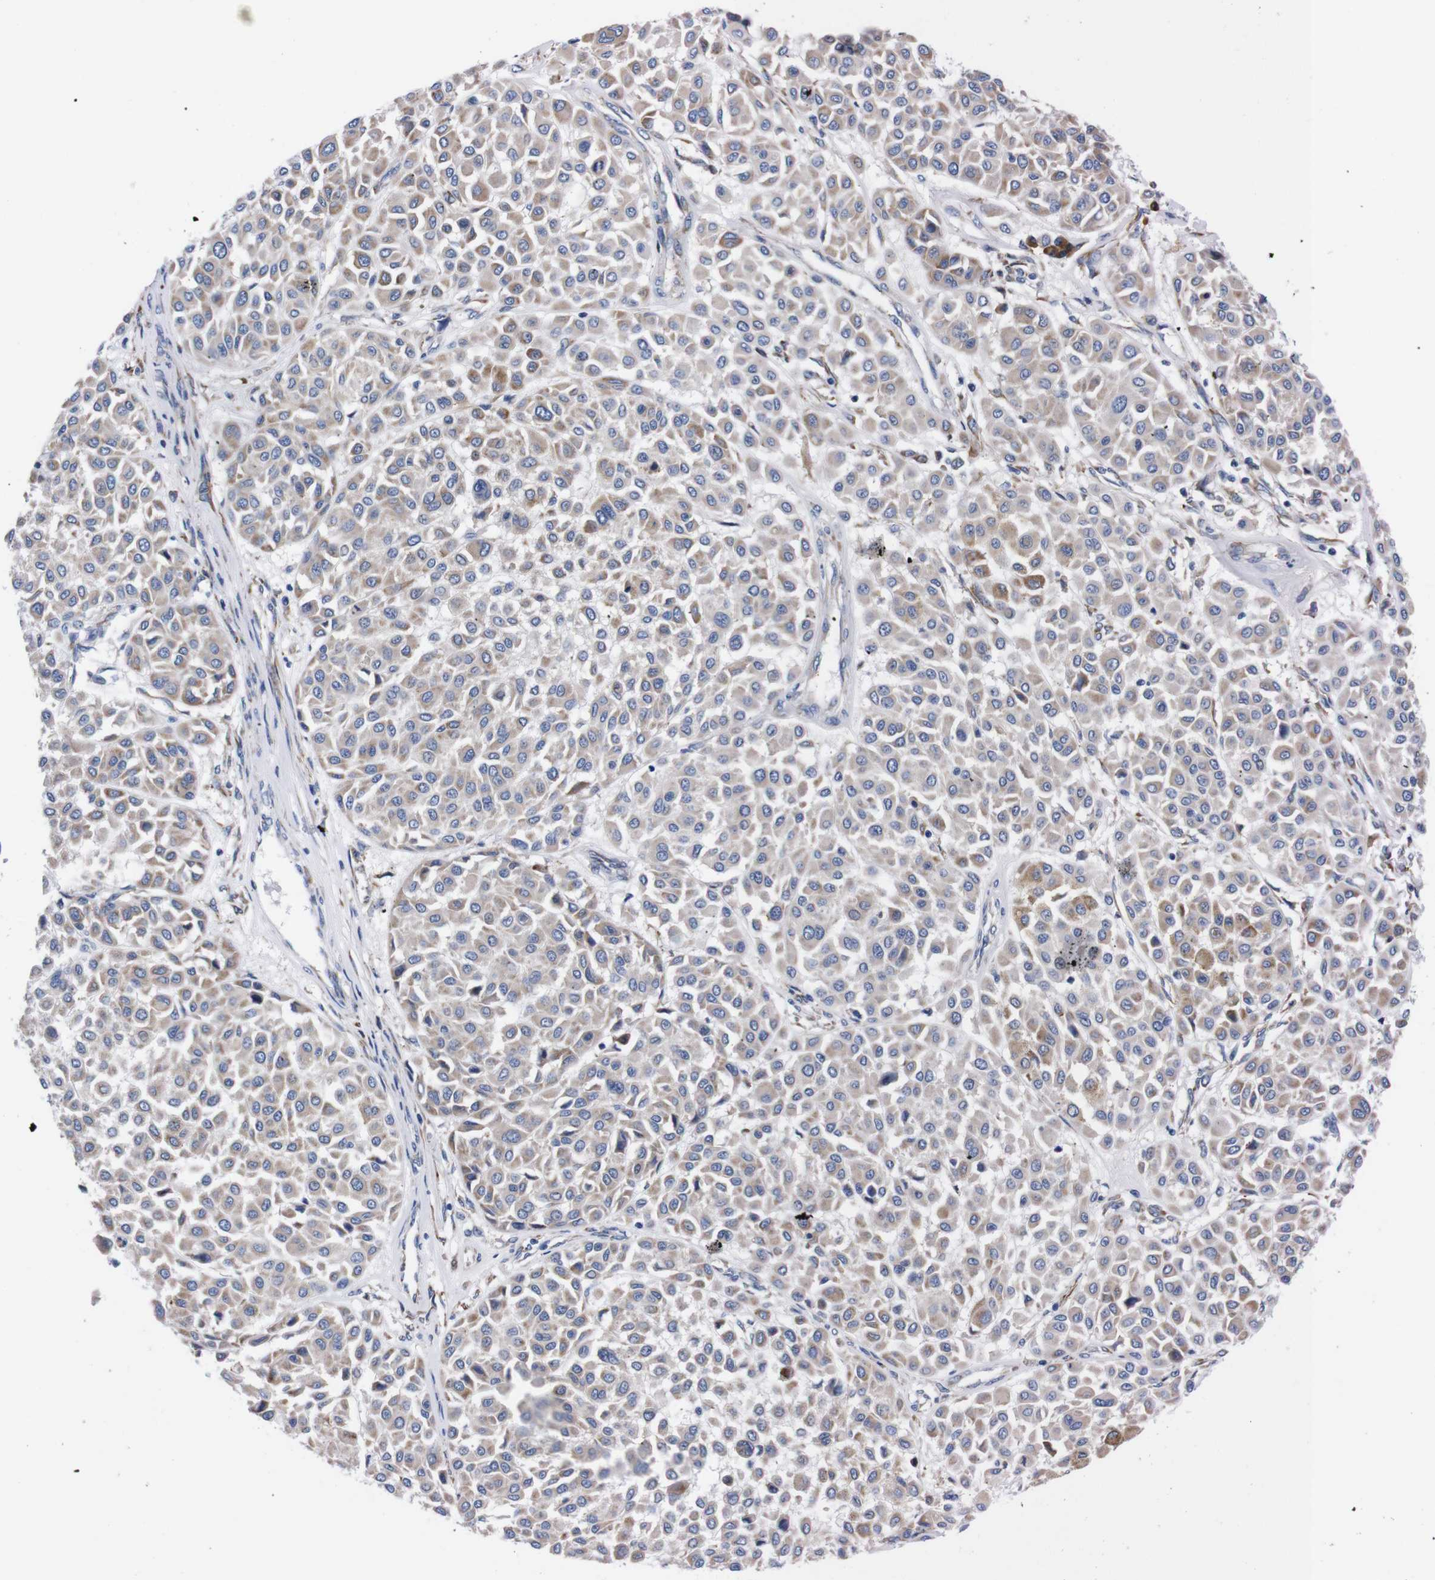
{"staining": {"intensity": "weak", "quantity": ">75%", "location": "cytoplasmic/membranous"}, "tissue": "melanoma", "cell_type": "Tumor cells", "image_type": "cancer", "snomed": [{"axis": "morphology", "description": "Malignant melanoma, Metastatic site"}, {"axis": "topography", "description": "Soft tissue"}], "caption": "Melanoma tissue displays weak cytoplasmic/membranous positivity in approximately >75% of tumor cells", "gene": "NEBL", "patient": {"sex": "male", "age": 41}}